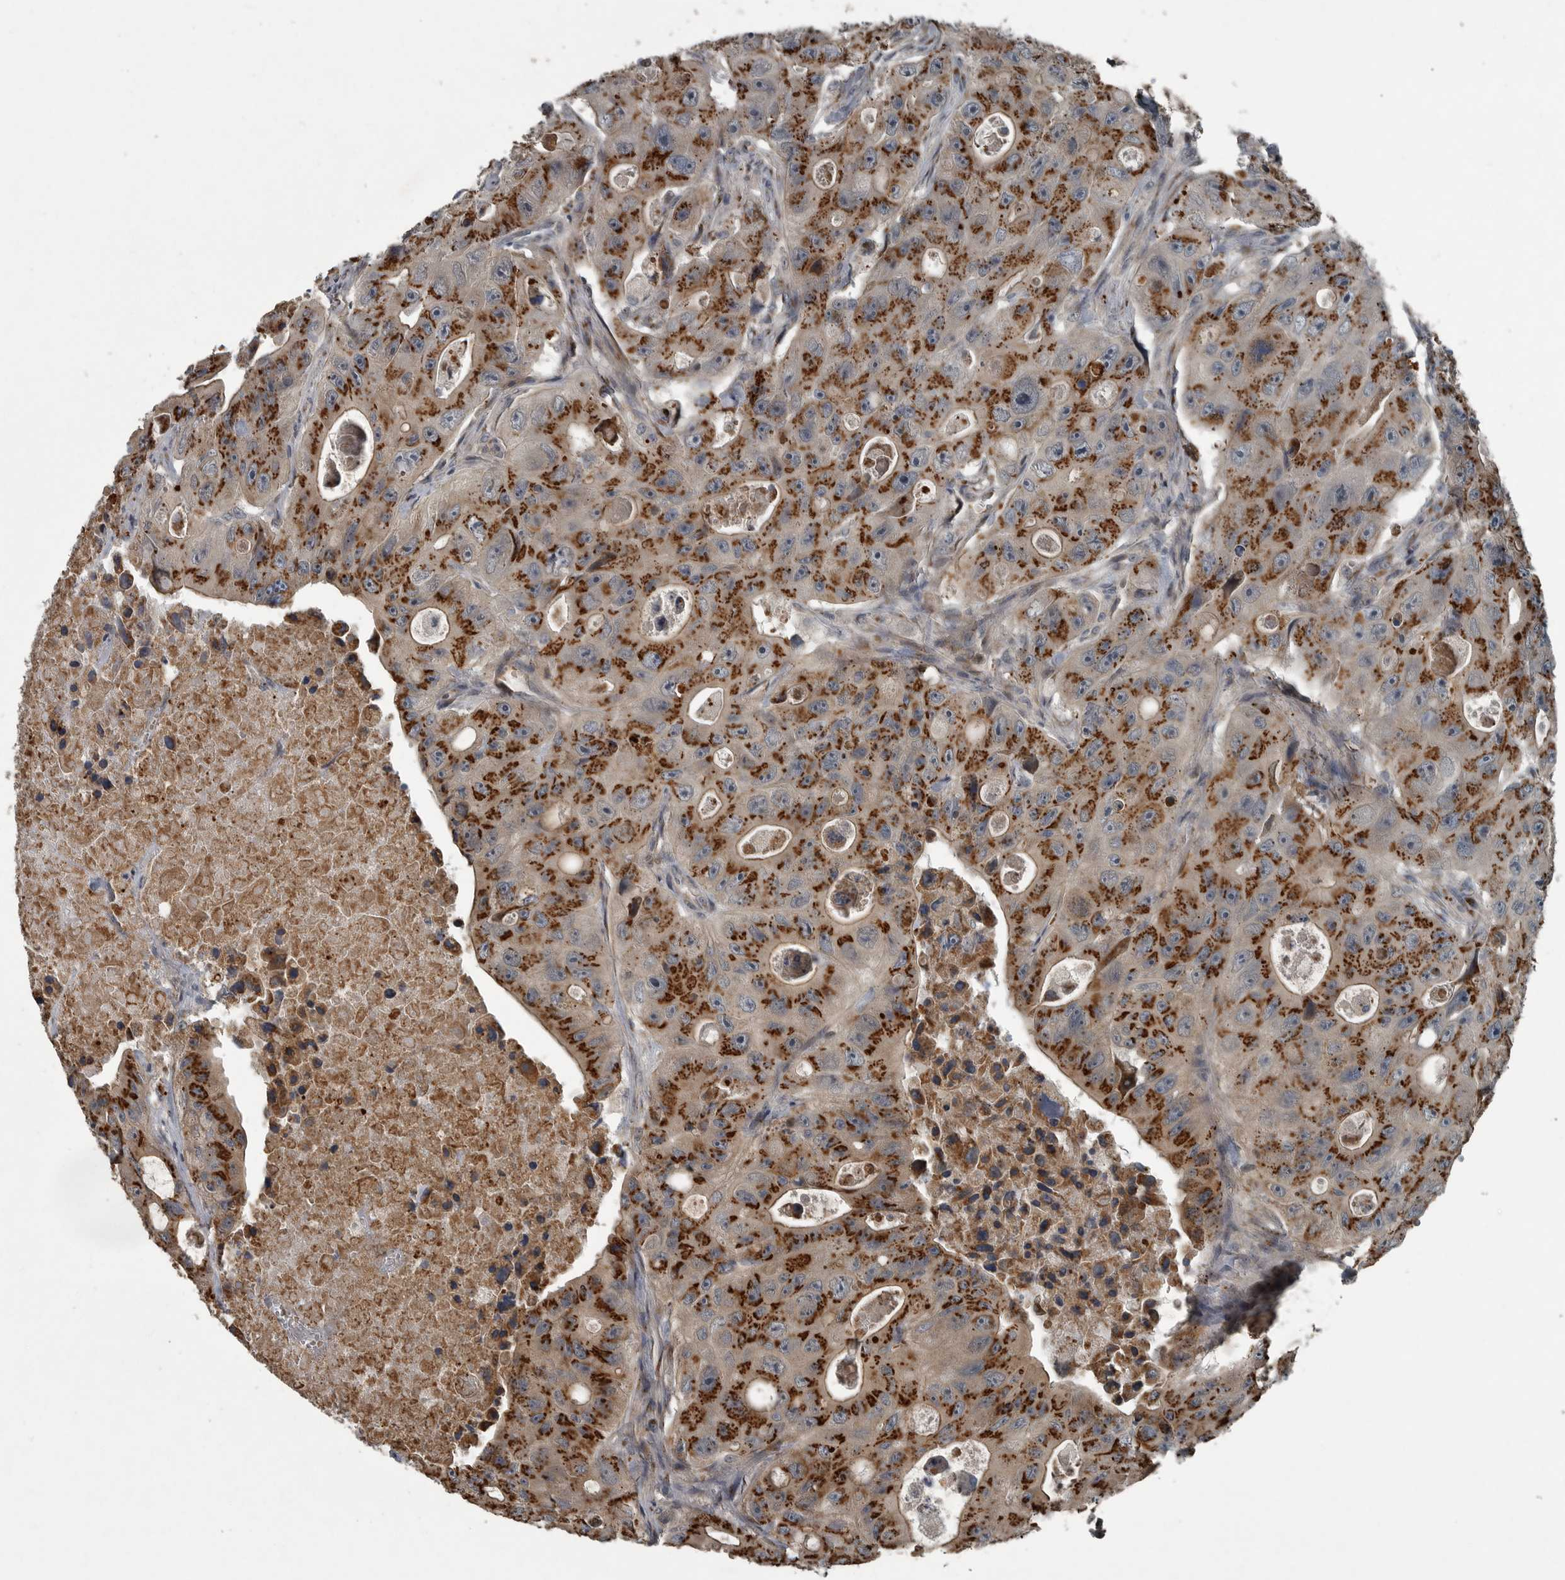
{"staining": {"intensity": "strong", "quantity": ">75%", "location": "cytoplasmic/membranous"}, "tissue": "colorectal cancer", "cell_type": "Tumor cells", "image_type": "cancer", "snomed": [{"axis": "morphology", "description": "Adenocarcinoma, NOS"}, {"axis": "topography", "description": "Colon"}], "caption": "An image showing strong cytoplasmic/membranous positivity in about >75% of tumor cells in adenocarcinoma (colorectal), as visualized by brown immunohistochemical staining.", "gene": "ZNF345", "patient": {"sex": "female", "age": 46}}